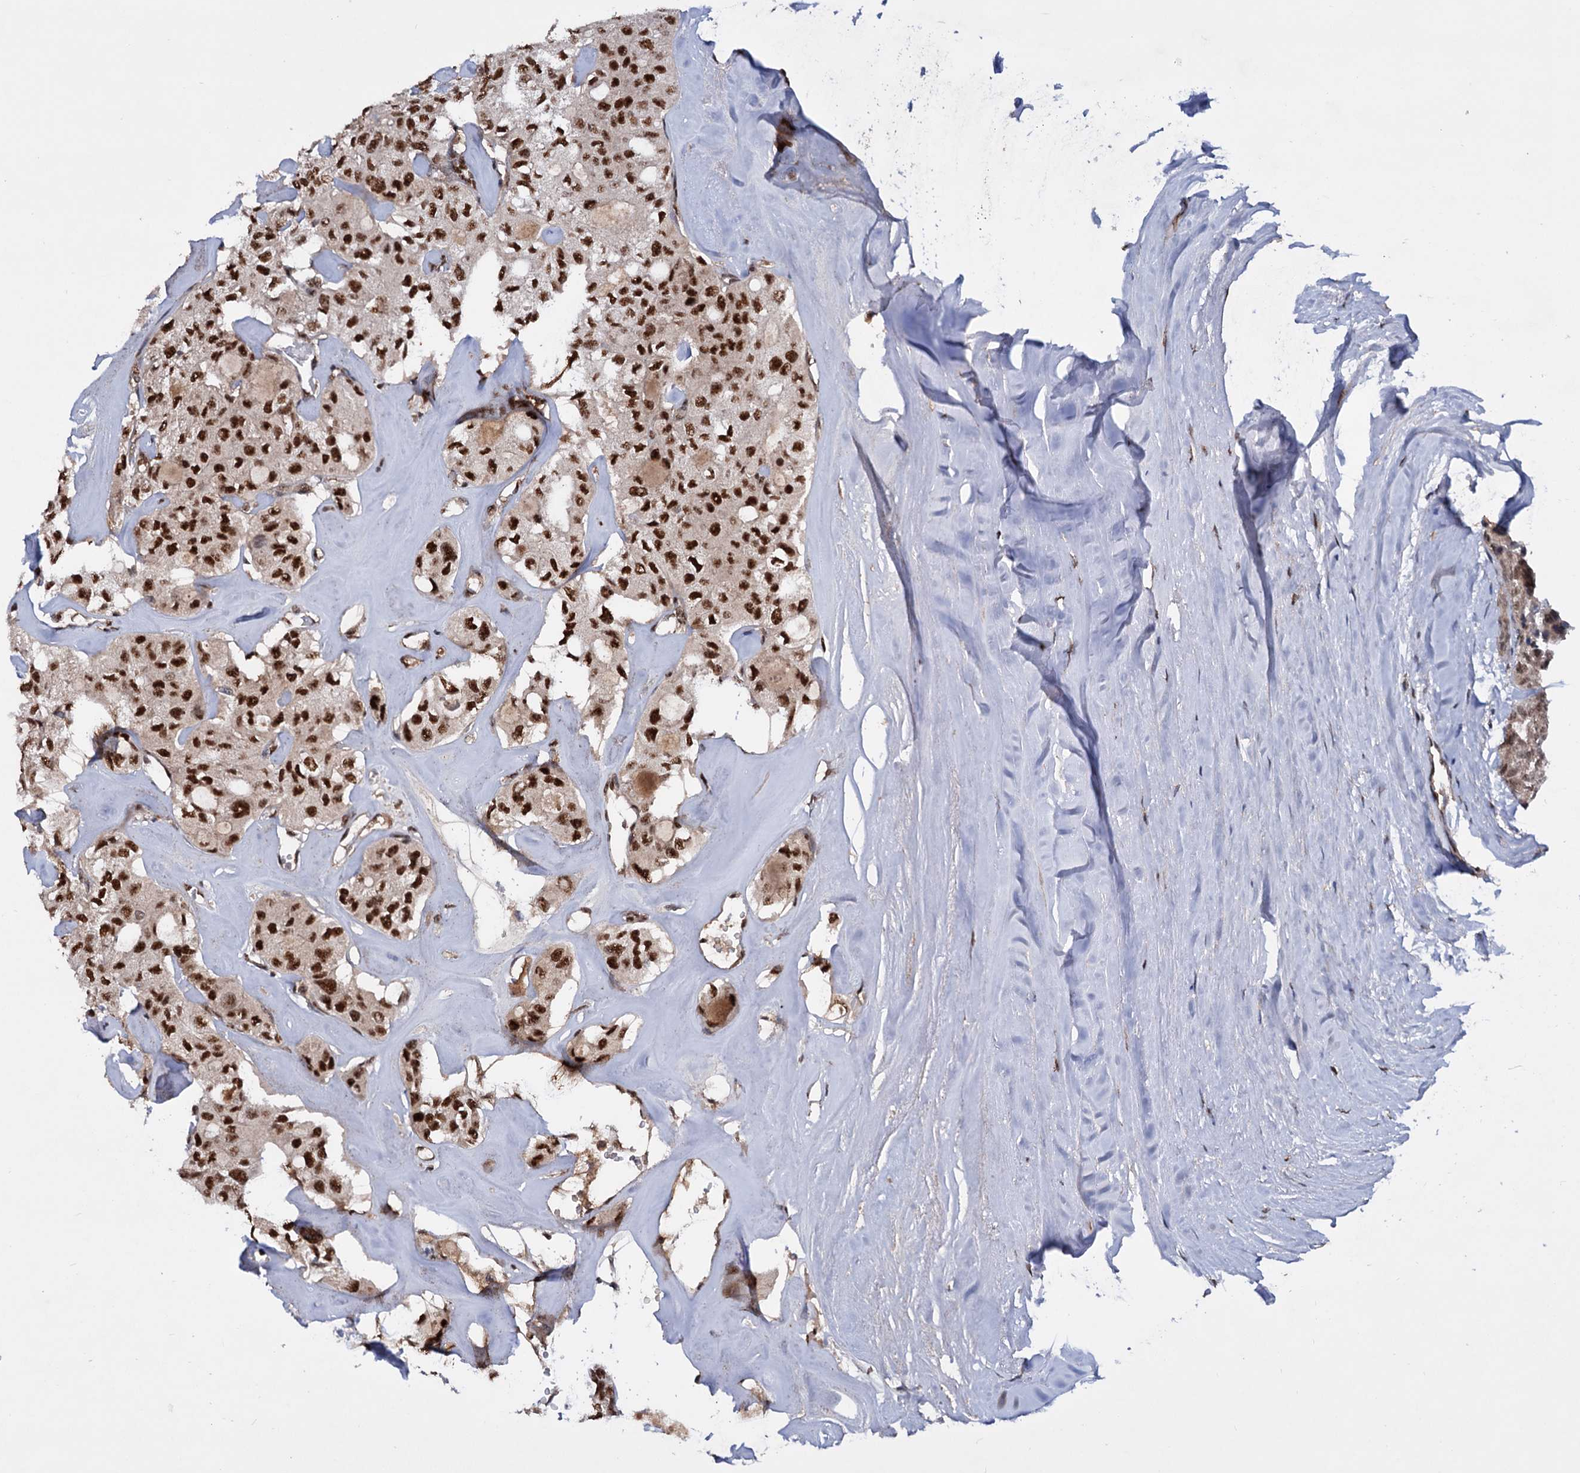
{"staining": {"intensity": "strong", "quantity": ">75%", "location": "nuclear"}, "tissue": "thyroid cancer", "cell_type": "Tumor cells", "image_type": "cancer", "snomed": [{"axis": "morphology", "description": "Follicular adenoma carcinoma, NOS"}, {"axis": "topography", "description": "Thyroid gland"}], "caption": "Thyroid cancer stained with a protein marker demonstrates strong staining in tumor cells.", "gene": "TBC1D12", "patient": {"sex": "male", "age": 75}}